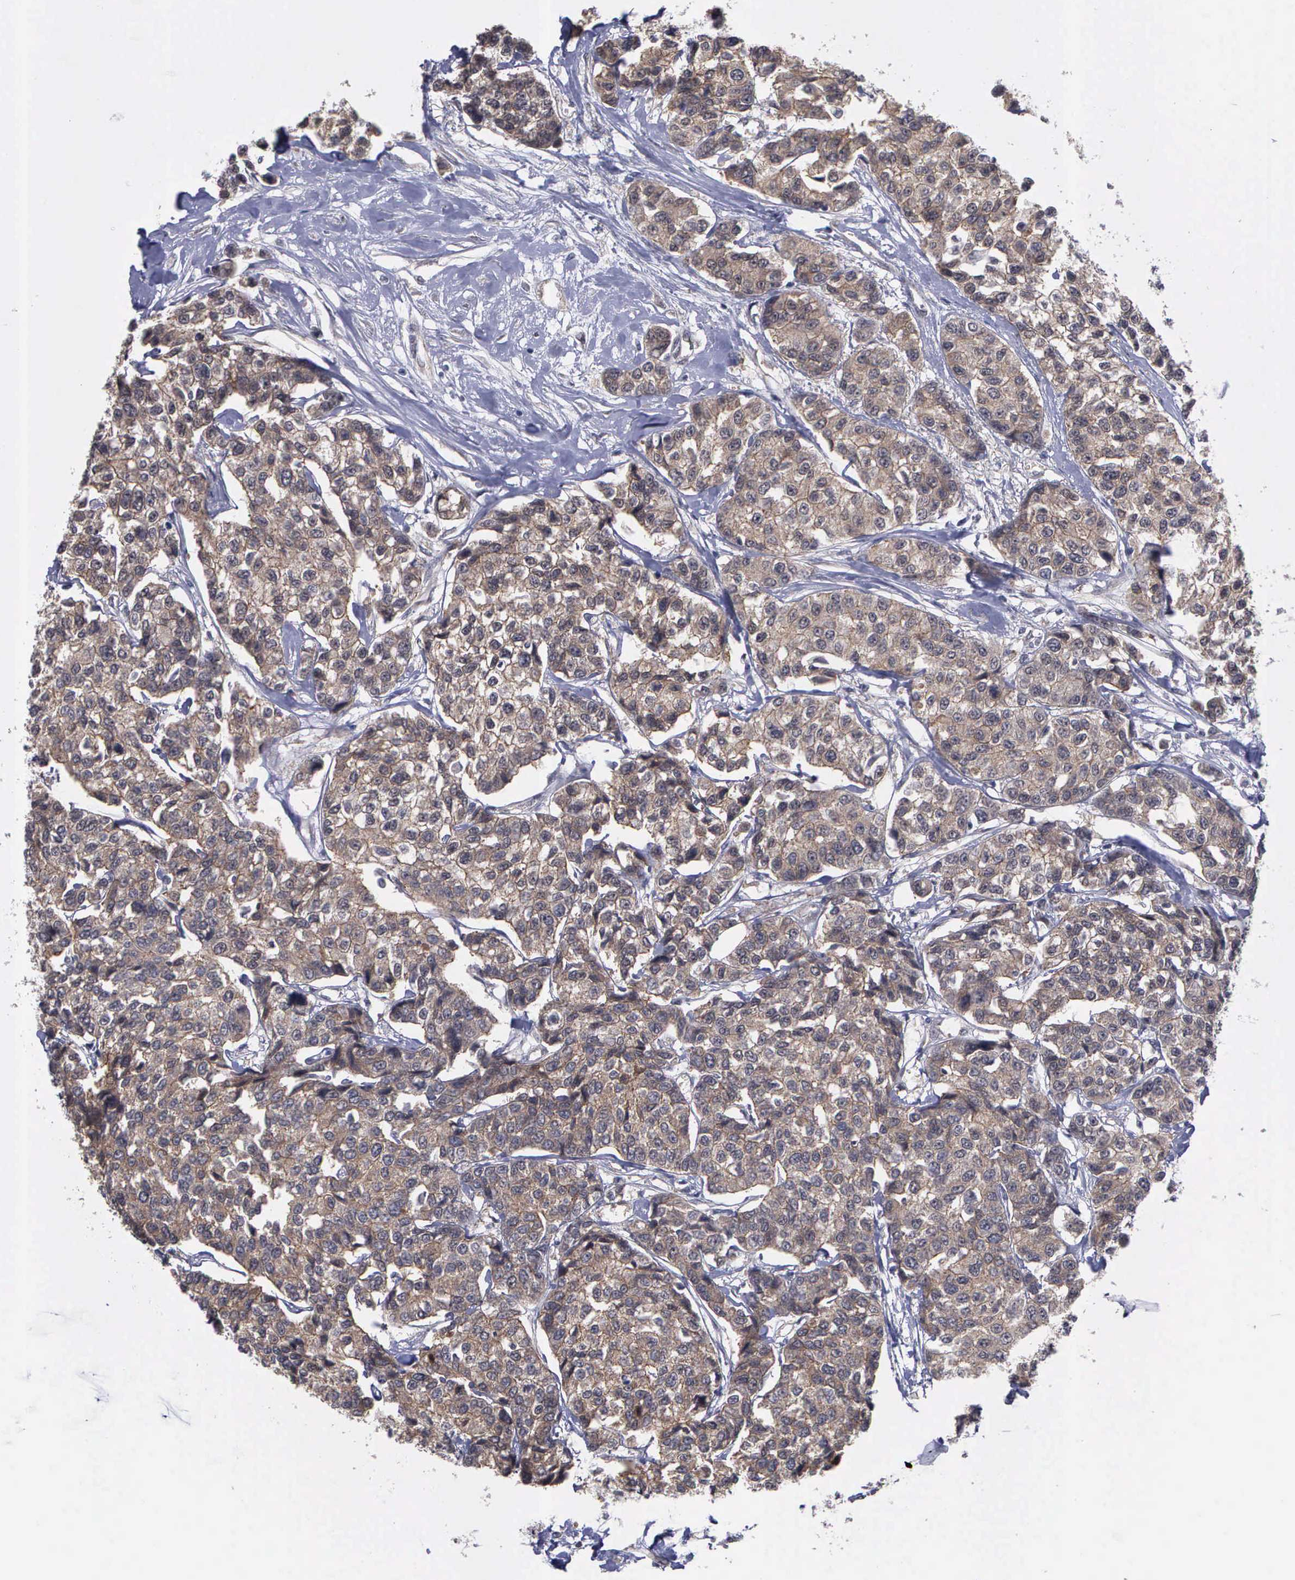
{"staining": {"intensity": "weak", "quantity": ">75%", "location": "cytoplasmic/membranous"}, "tissue": "breast cancer", "cell_type": "Tumor cells", "image_type": "cancer", "snomed": [{"axis": "morphology", "description": "Duct carcinoma"}, {"axis": "topography", "description": "Breast"}], "caption": "Brown immunohistochemical staining in breast cancer displays weak cytoplasmic/membranous staining in approximately >75% of tumor cells.", "gene": "MAP3K9", "patient": {"sex": "female", "age": 51}}